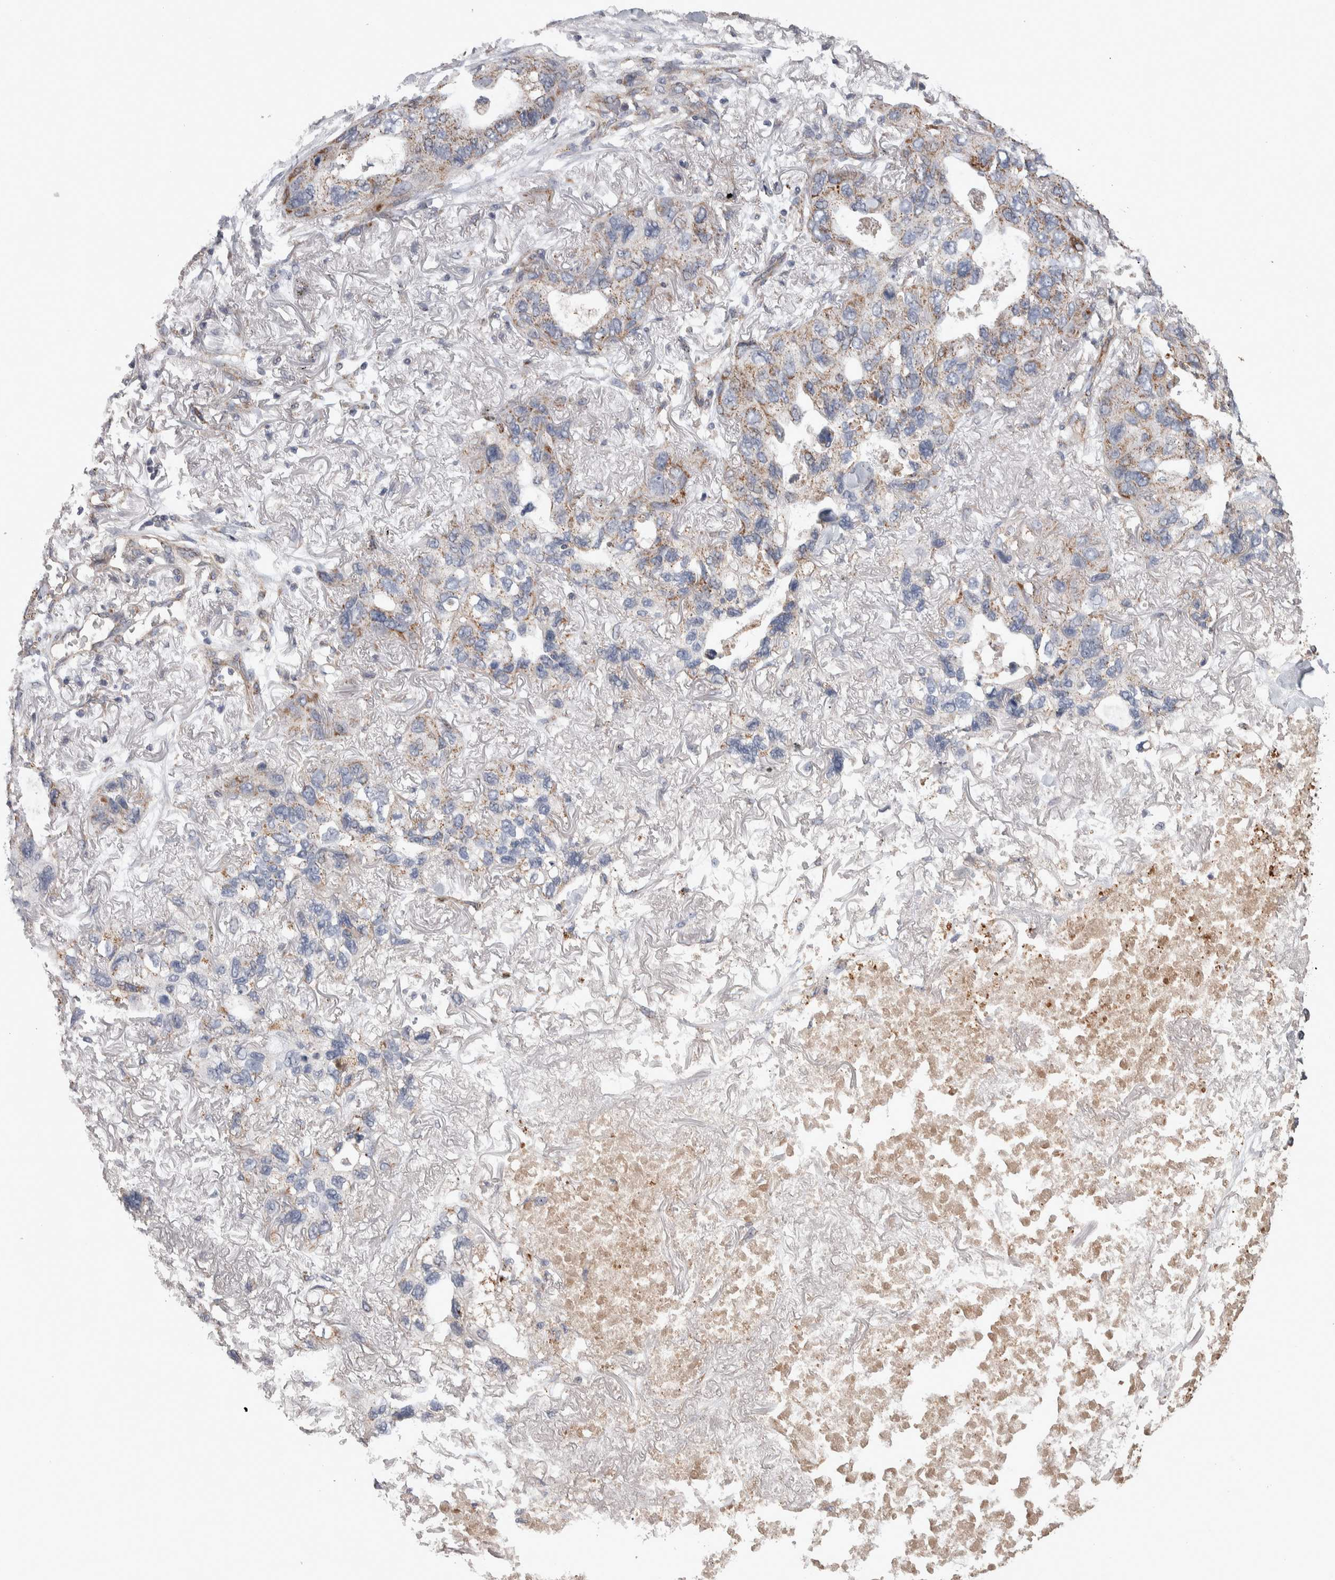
{"staining": {"intensity": "weak", "quantity": ">75%", "location": "cytoplasmic/membranous"}, "tissue": "lung cancer", "cell_type": "Tumor cells", "image_type": "cancer", "snomed": [{"axis": "morphology", "description": "Squamous cell carcinoma, NOS"}, {"axis": "topography", "description": "Lung"}], "caption": "Tumor cells display weak cytoplasmic/membranous expression in about >75% of cells in lung cancer (squamous cell carcinoma).", "gene": "SCO1", "patient": {"sex": "female", "age": 73}}